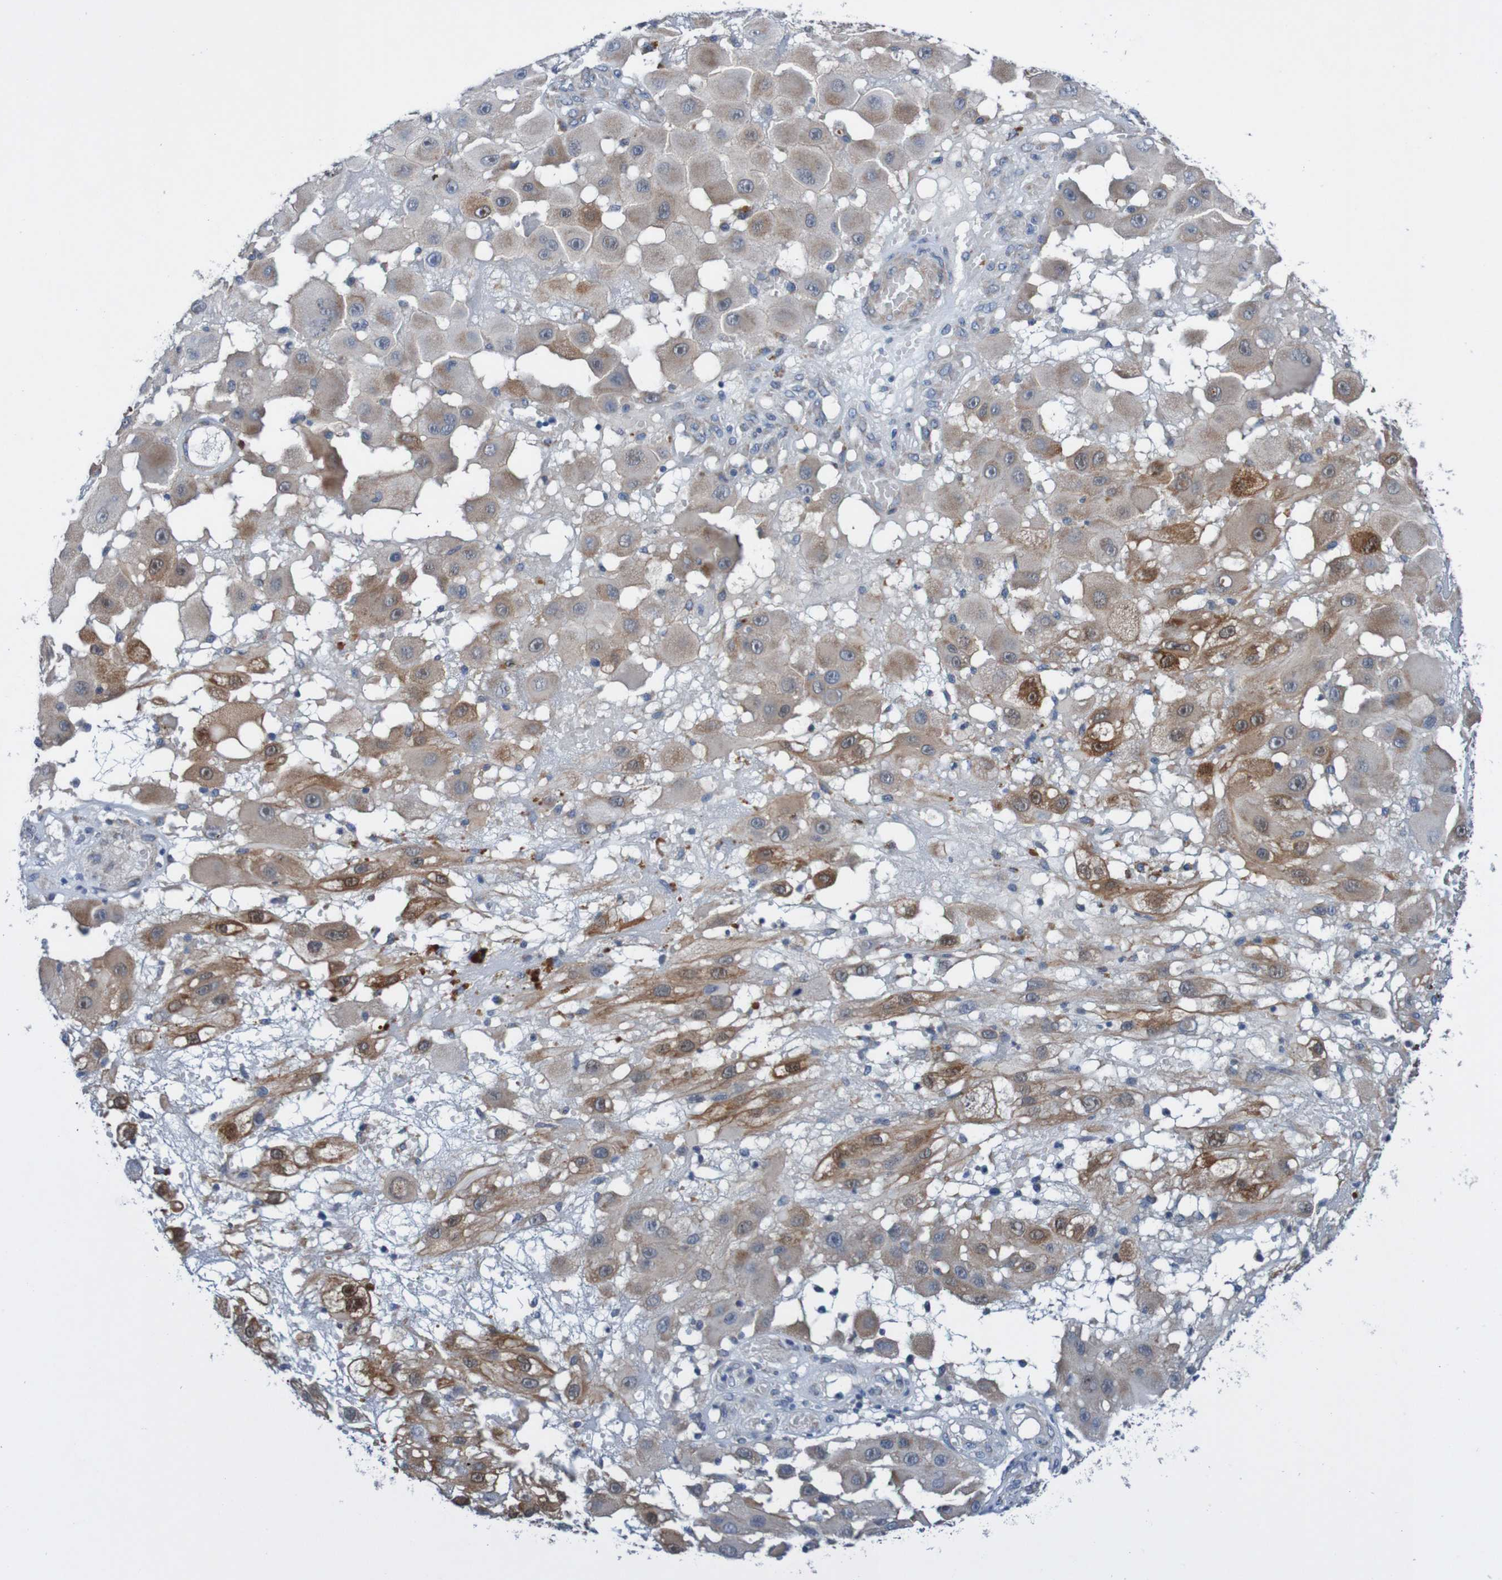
{"staining": {"intensity": "moderate", "quantity": "25%-75%", "location": "cytoplasmic/membranous"}, "tissue": "melanoma", "cell_type": "Tumor cells", "image_type": "cancer", "snomed": [{"axis": "morphology", "description": "Malignant melanoma, NOS"}, {"axis": "topography", "description": "Skin"}], "caption": "About 25%-75% of tumor cells in melanoma reveal moderate cytoplasmic/membranous protein positivity as visualized by brown immunohistochemical staining.", "gene": "CPED1", "patient": {"sex": "female", "age": 81}}